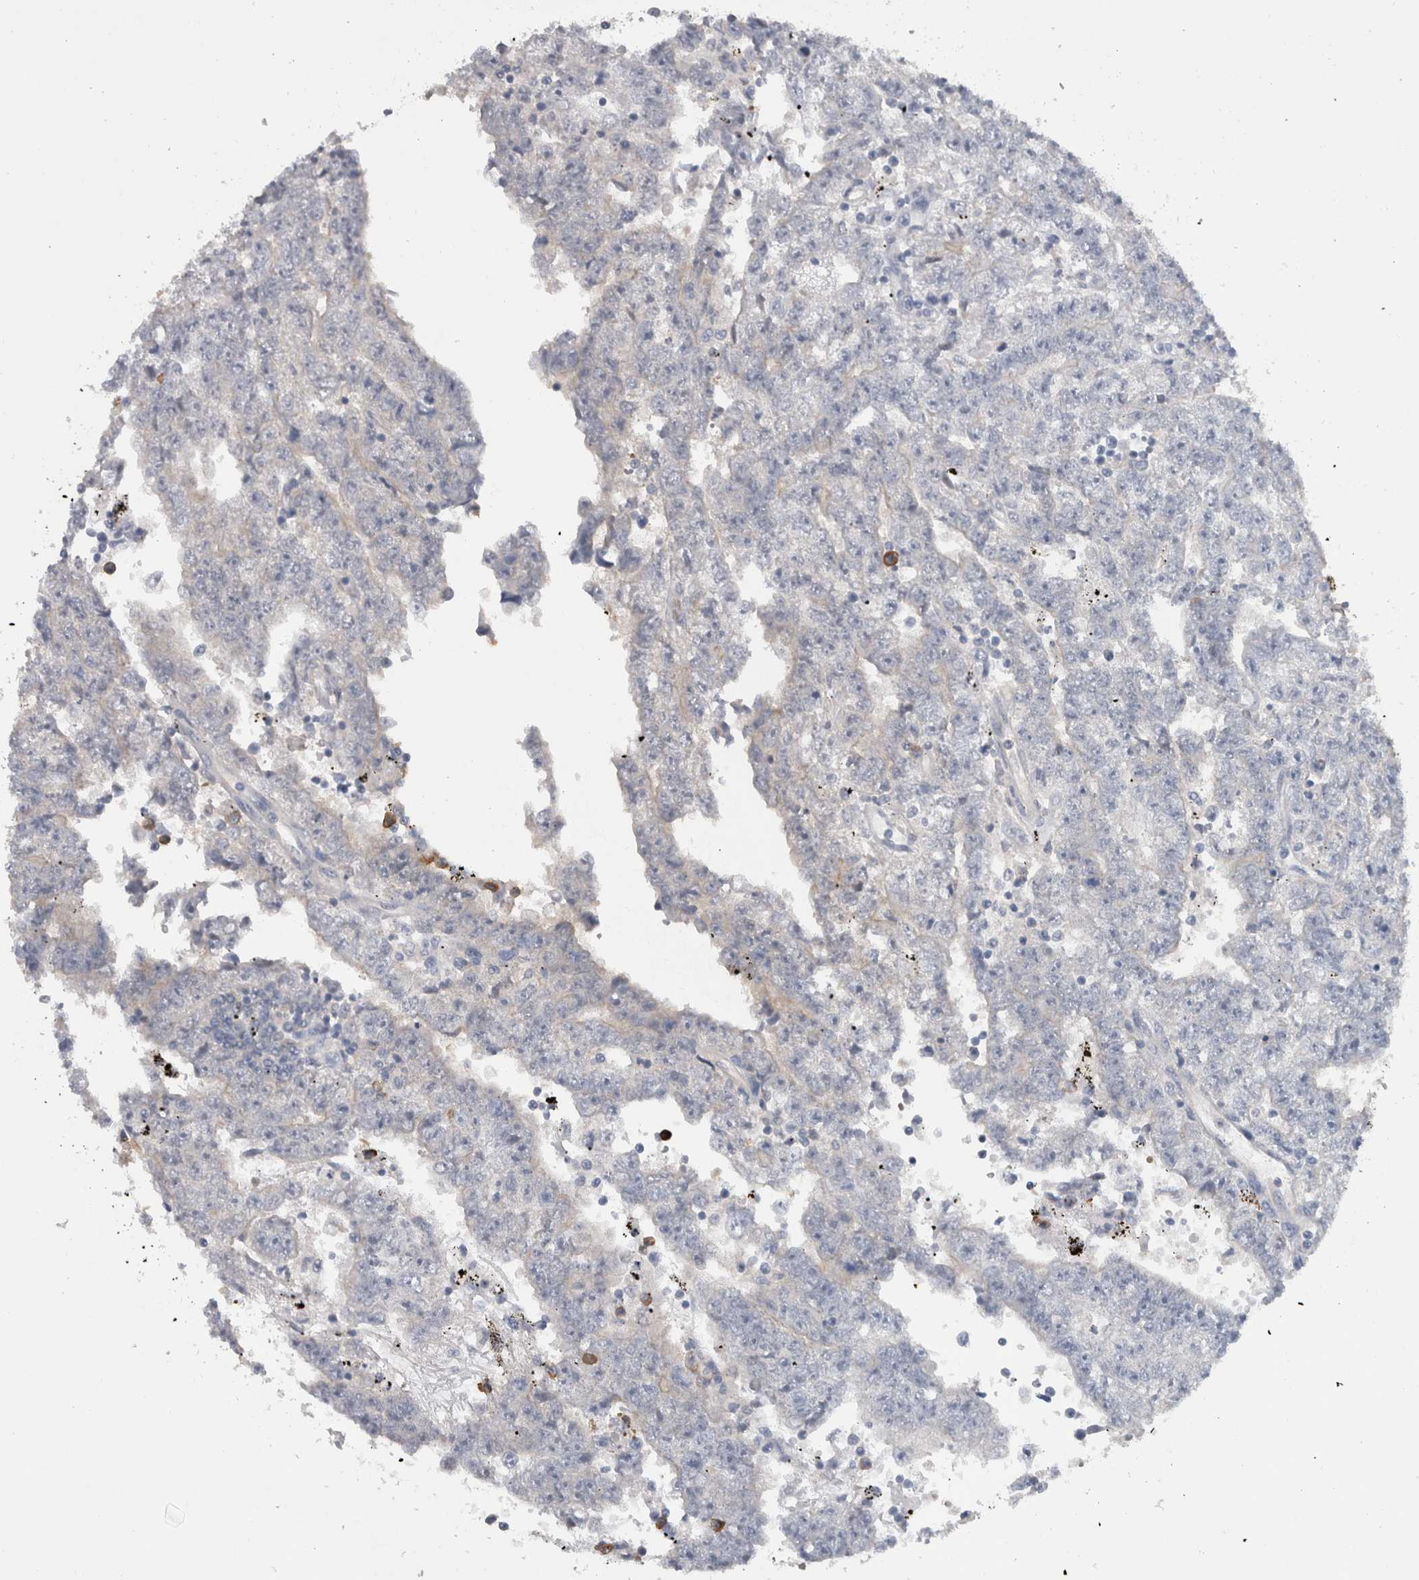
{"staining": {"intensity": "negative", "quantity": "none", "location": "none"}, "tissue": "testis cancer", "cell_type": "Tumor cells", "image_type": "cancer", "snomed": [{"axis": "morphology", "description": "Carcinoma, Embryonal, NOS"}, {"axis": "topography", "description": "Testis"}], "caption": "DAB (3,3'-diaminobenzidine) immunohistochemical staining of testis embryonal carcinoma demonstrates no significant expression in tumor cells.", "gene": "SCRN1", "patient": {"sex": "male", "age": 25}}